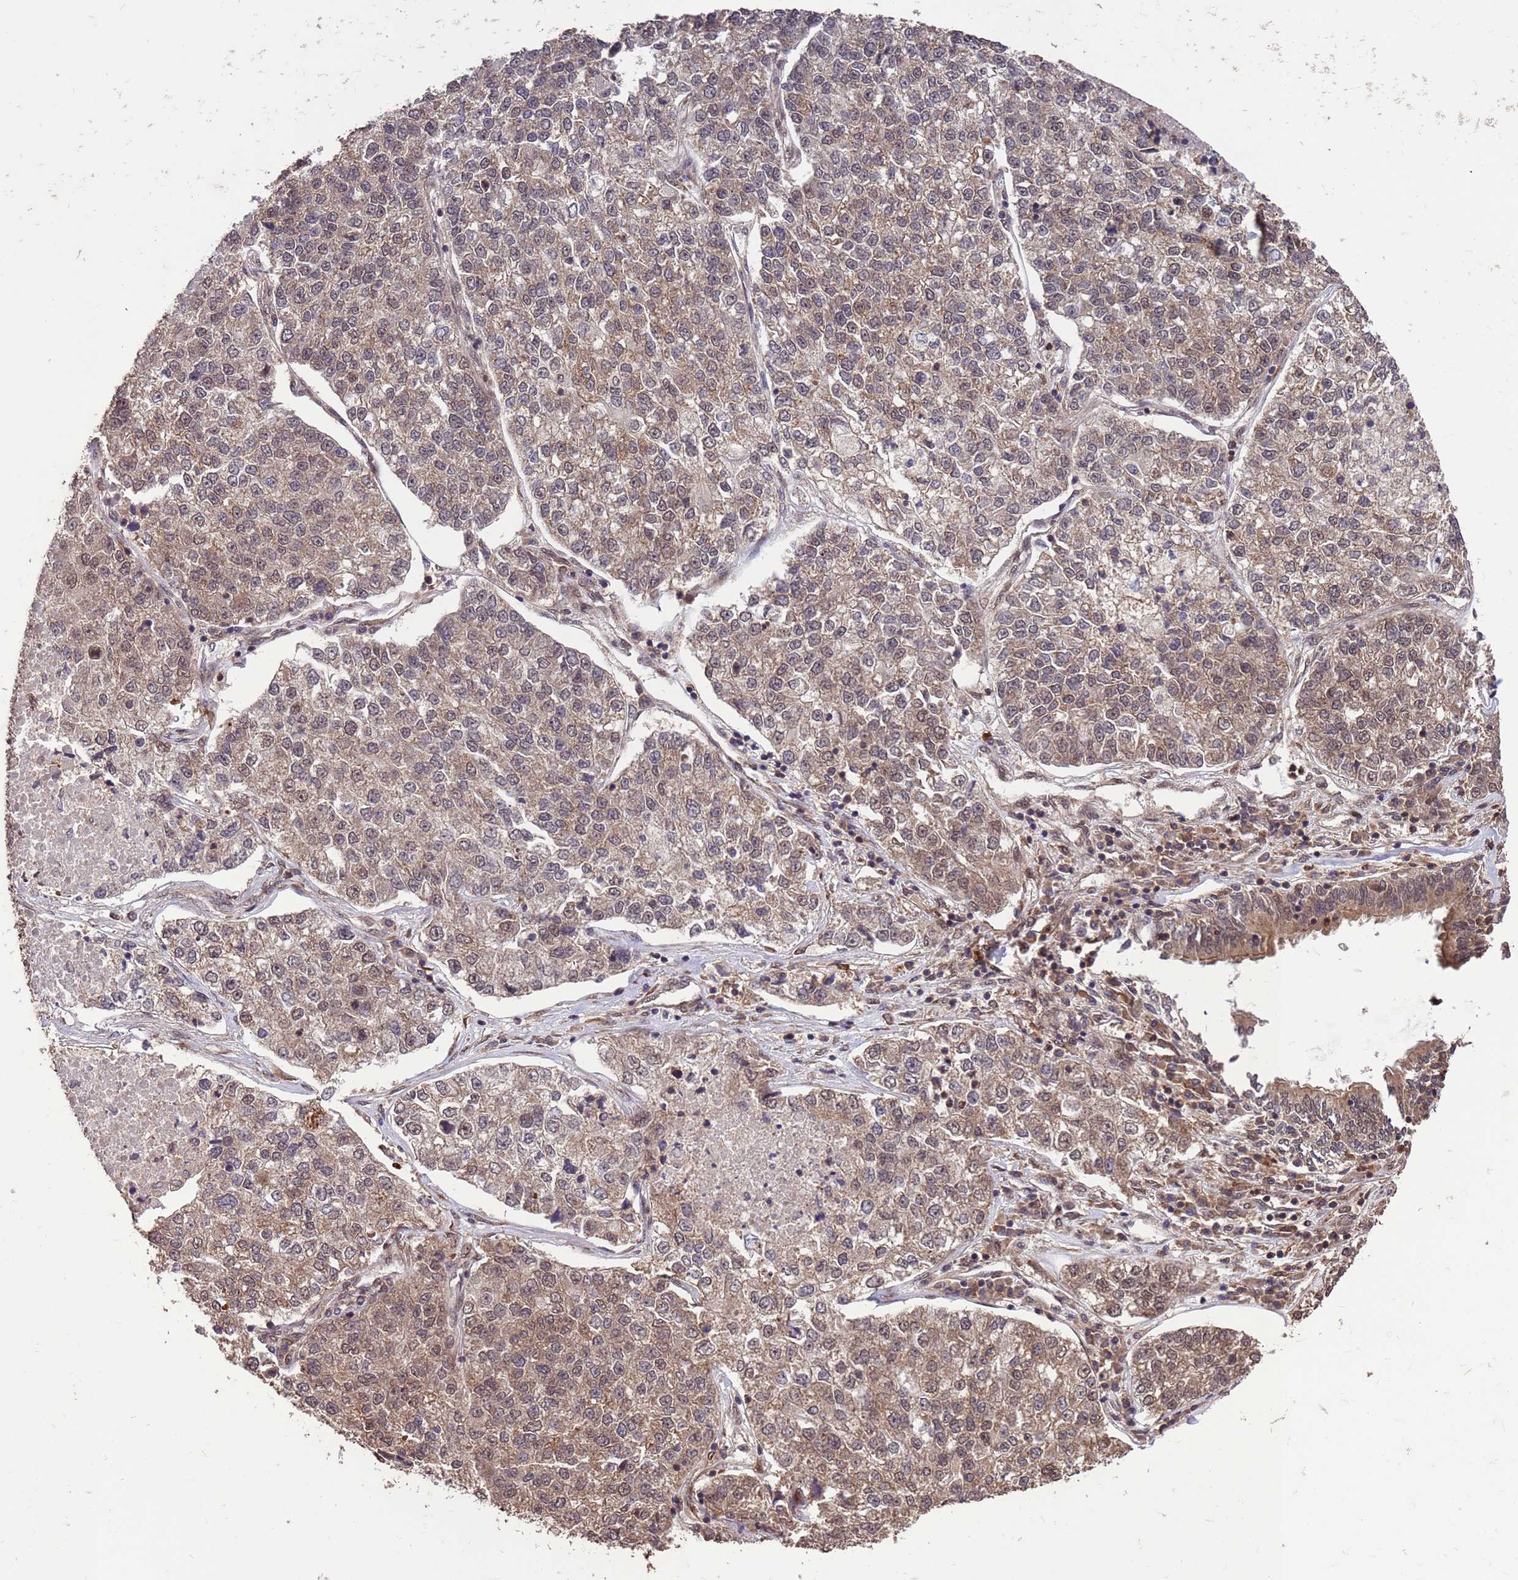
{"staining": {"intensity": "weak", "quantity": ">75%", "location": "cytoplasmic/membranous,nuclear"}, "tissue": "lung cancer", "cell_type": "Tumor cells", "image_type": "cancer", "snomed": [{"axis": "morphology", "description": "Adenocarcinoma, NOS"}, {"axis": "topography", "description": "Lung"}], "caption": "Immunohistochemical staining of human lung cancer demonstrates weak cytoplasmic/membranous and nuclear protein staining in about >75% of tumor cells.", "gene": "VSTM4", "patient": {"sex": "male", "age": 49}}